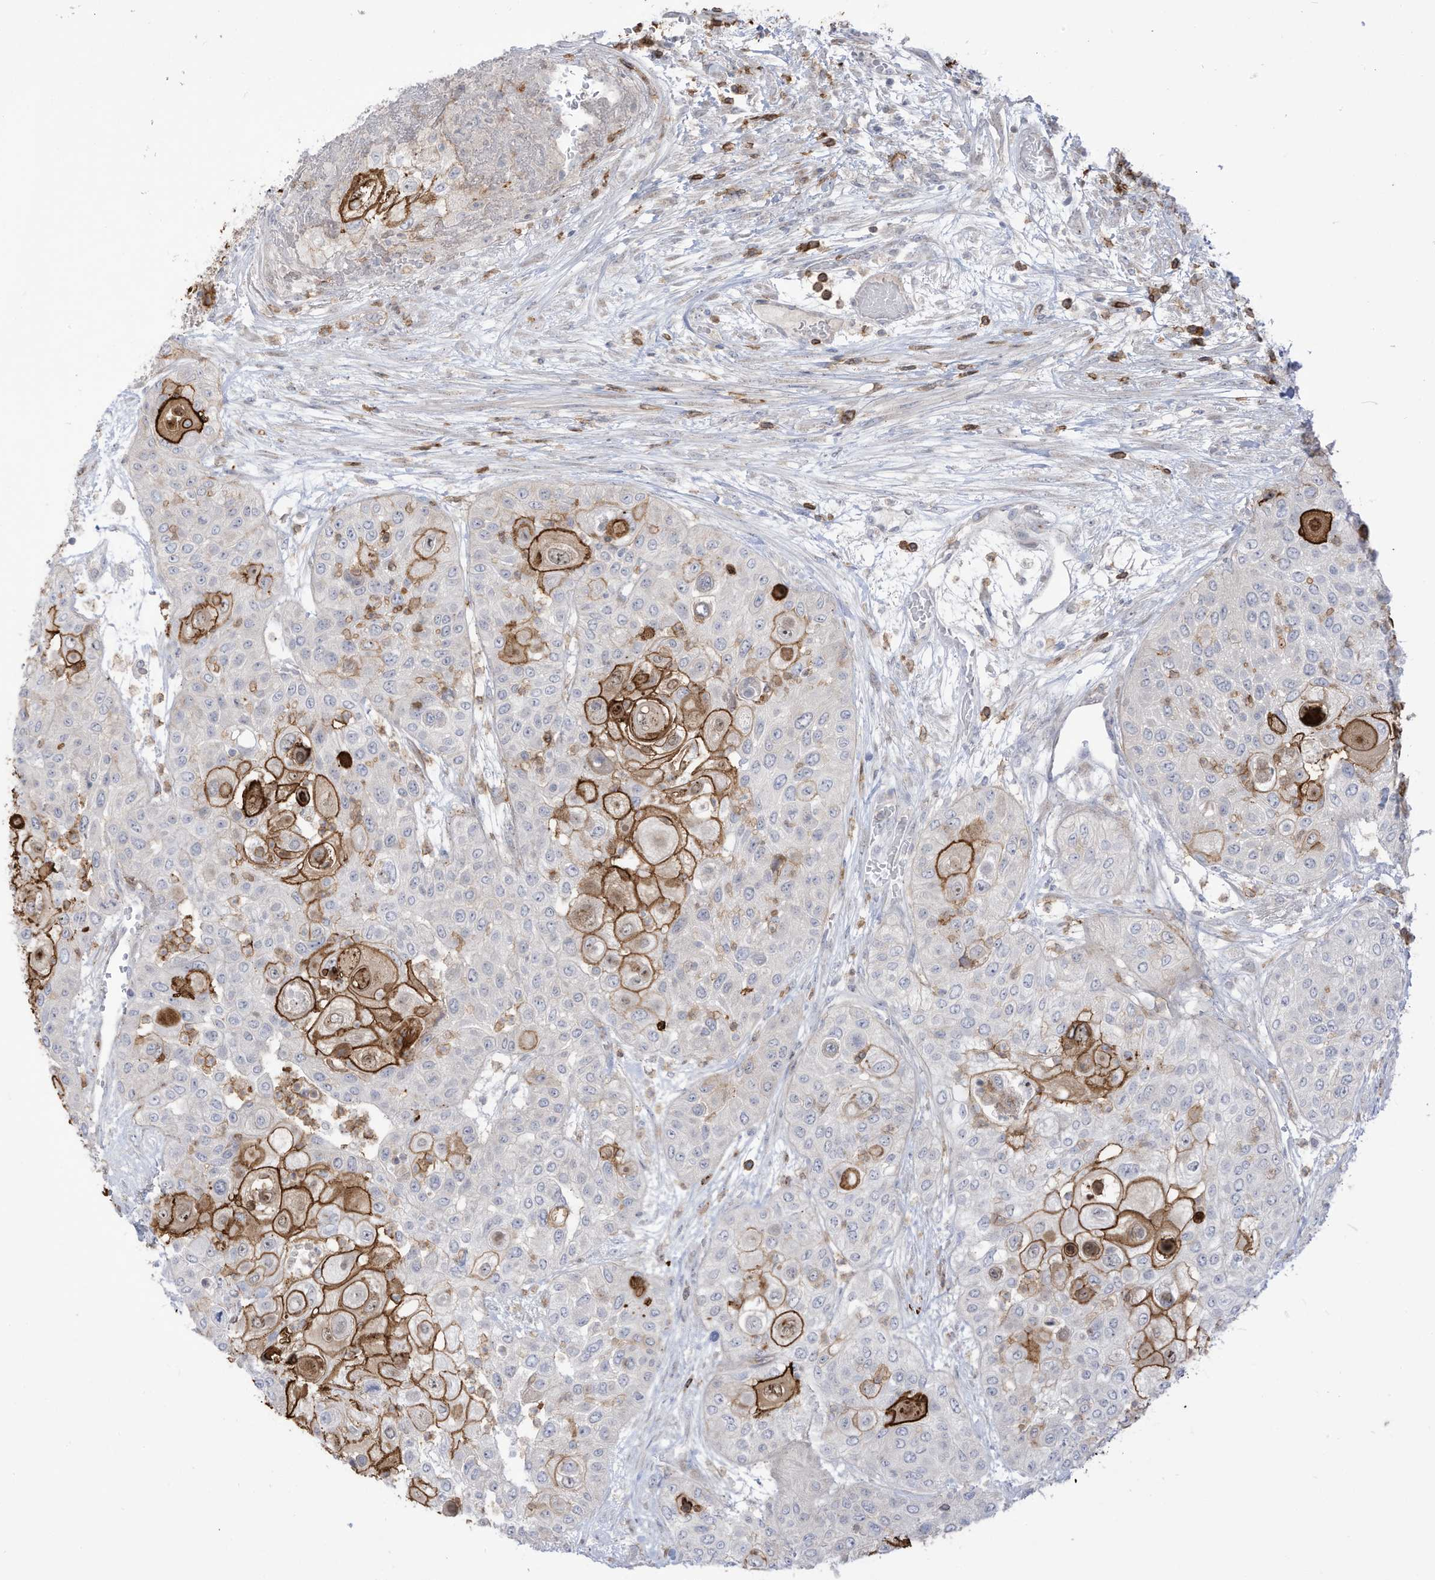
{"staining": {"intensity": "moderate", "quantity": "<25%", "location": "cytoplasmic/membranous"}, "tissue": "urothelial cancer", "cell_type": "Tumor cells", "image_type": "cancer", "snomed": [{"axis": "morphology", "description": "Urothelial carcinoma, High grade"}, {"axis": "topography", "description": "Urinary bladder"}], "caption": "Moderate cytoplasmic/membranous expression for a protein is seen in approximately <25% of tumor cells of urothelial carcinoma (high-grade) using IHC.", "gene": "NOTO", "patient": {"sex": "female", "age": 79}}